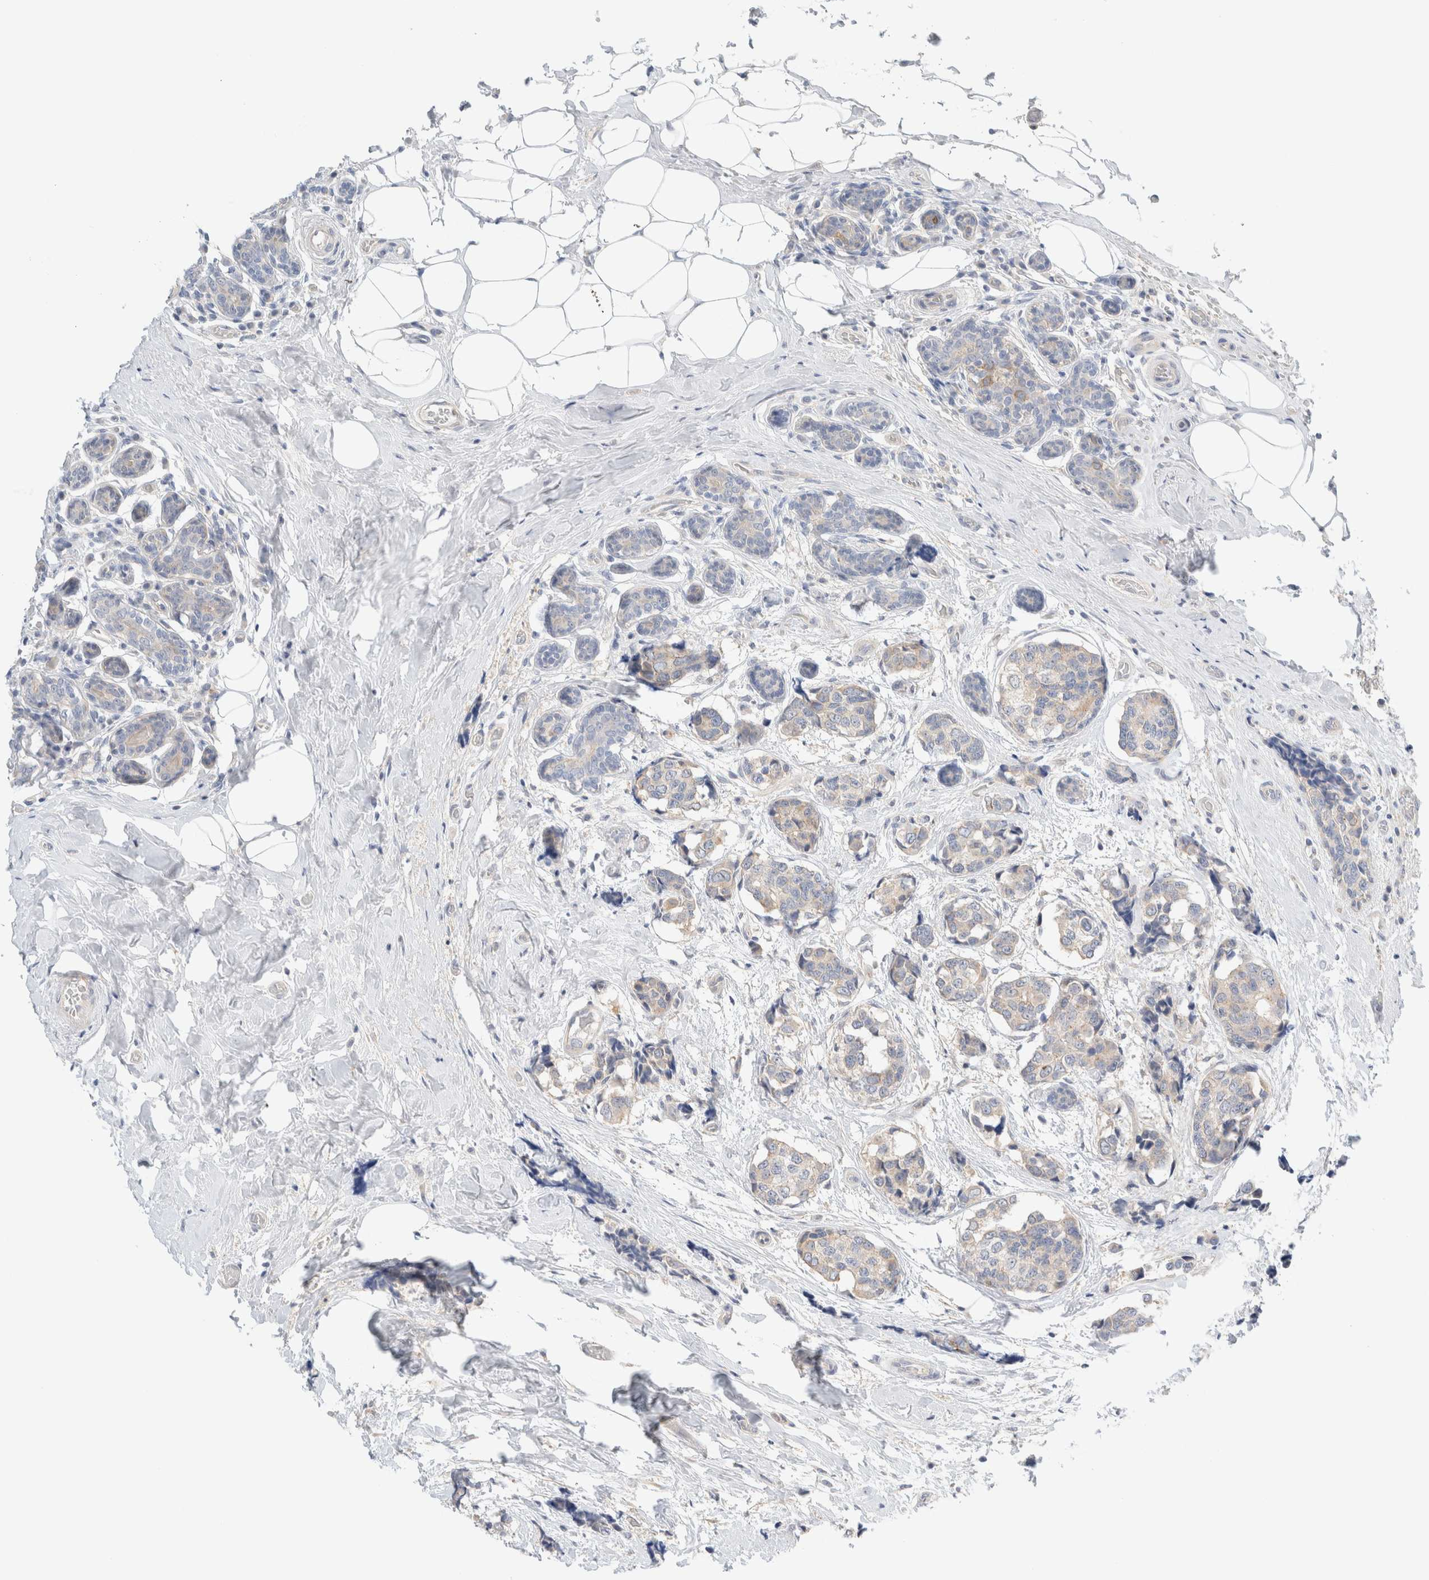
{"staining": {"intensity": "weak", "quantity": "<25%", "location": "cytoplasmic/membranous"}, "tissue": "breast cancer", "cell_type": "Tumor cells", "image_type": "cancer", "snomed": [{"axis": "morphology", "description": "Normal tissue, NOS"}, {"axis": "morphology", "description": "Duct carcinoma"}, {"axis": "topography", "description": "Breast"}], "caption": "An immunohistochemistry (IHC) micrograph of breast intraductal carcinoma is shown. There is no staining in tumor cells of breast intraductal carcinoma. The staining is performed using DAB brown chromogen with nuclei counter-stained in using hematoxylin.", "gene": "SDR16C5", "patient": {"sex": "female", "age": 43}}